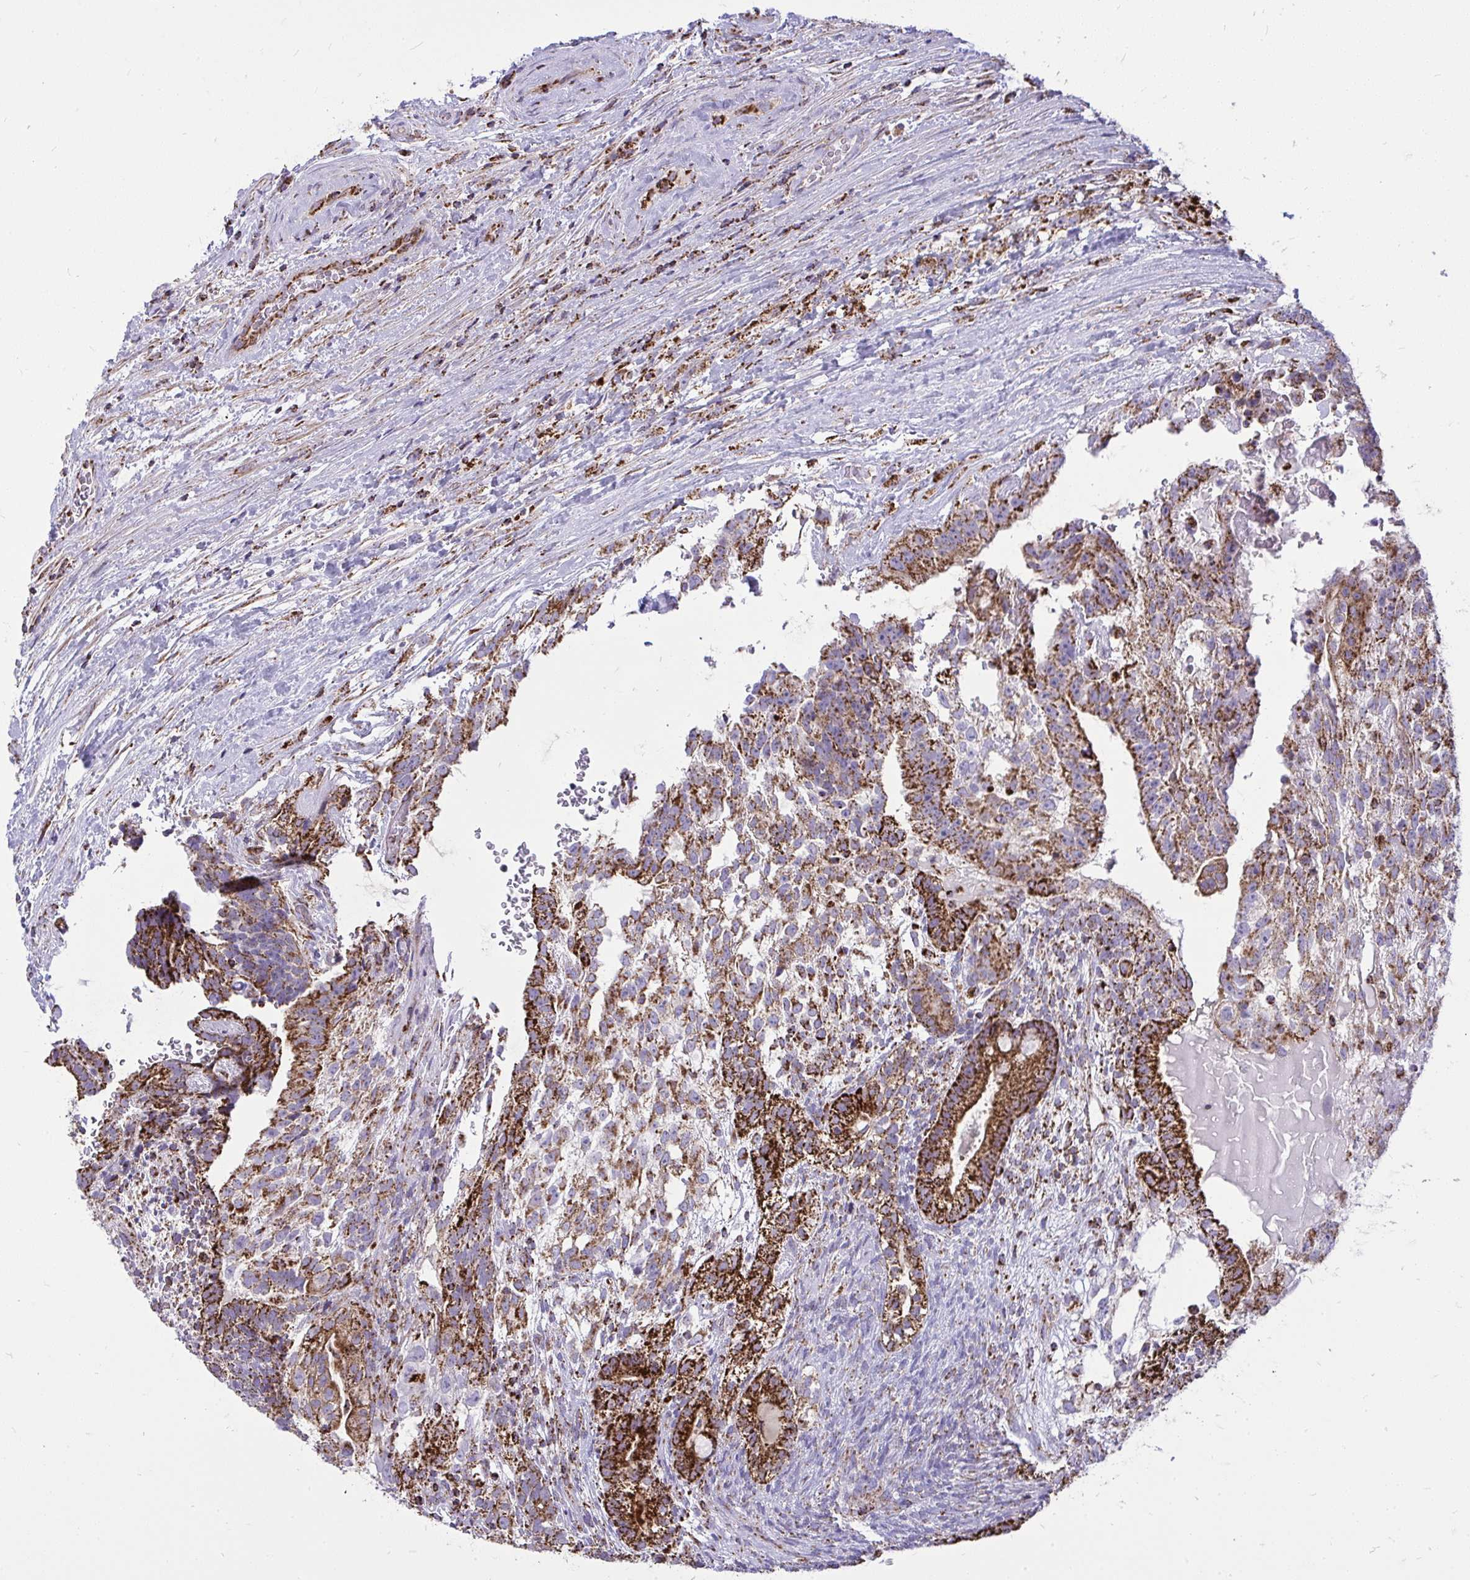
{"staining": {"intensity": "strong", "quantity": ">75%", "location": "cytoplasmic/membranous"}, "tissue": "testis cancer", "cell_type": "Tumor cells", "image_type": "cancer", "snomed": [{"axis": "morphology", "description": "Seminoma, NOS"}, {"axis": "morphology", "description": "Carcinoma, Embryonal, NOS"}, {"axis": "topography", "description": "Testis"}], "caption": "Immunohistochemical staining of testis cancer (seminoma) exhibits strong cytoplasmic/membranous protein positivity in about >75% of tumor cells. The staining was performed using DAB (3,3'-diaminobenzidine) to visualize the protein expression in brown, while the nuclei were stained in blue with hematoxylin (Magnification: 20x).", "gene": "SPTBN2", "patient": {"sex": "male", "age": 41}}